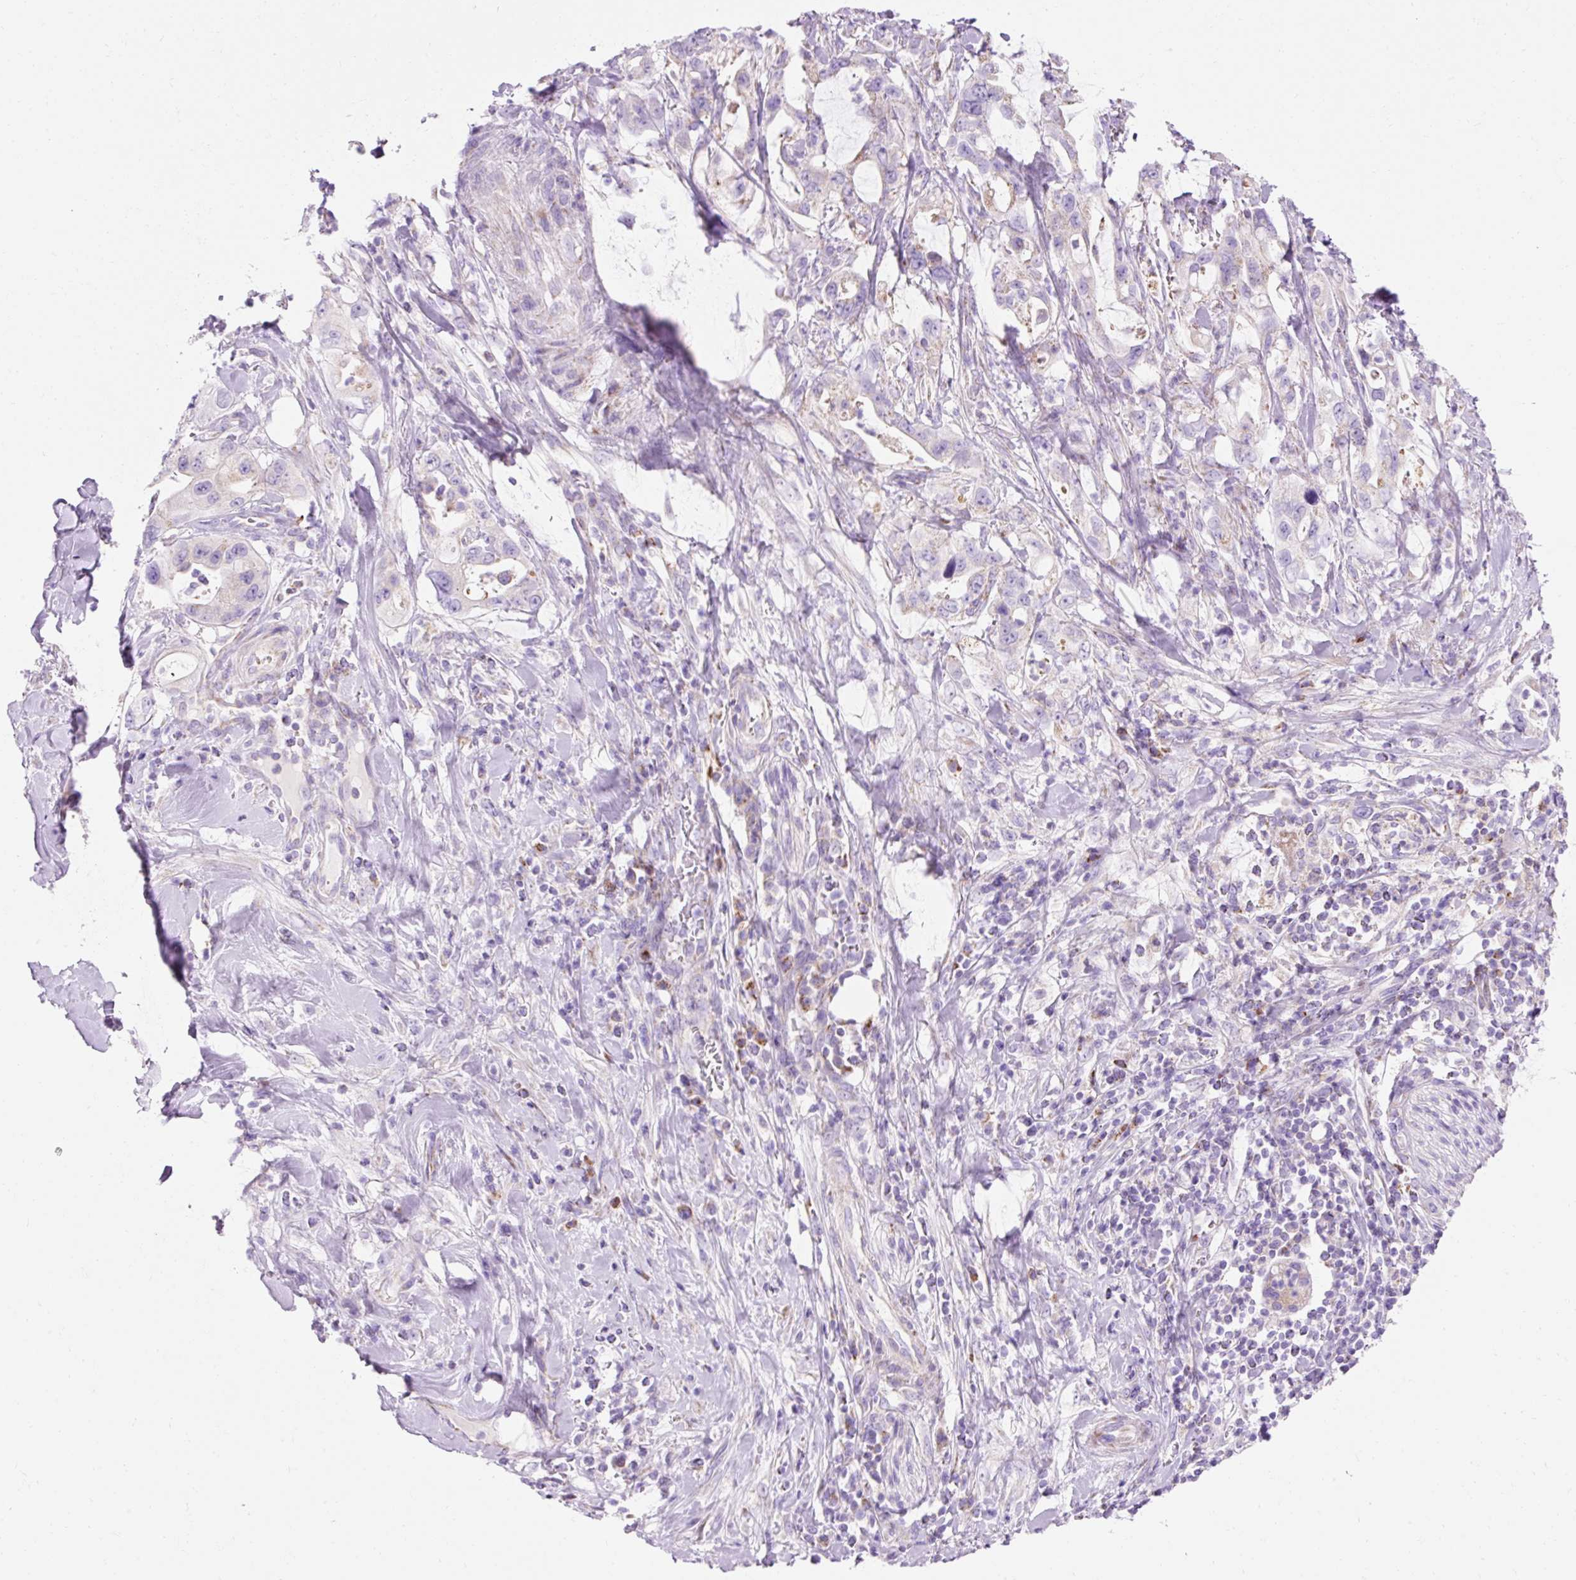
{"staining": {"intensity": "negative", "quantity": "none", "location": "none"}, "tissue": "pancreatic cancer", "cell_type": "Tumor cells", "image_type": "cancer", "snomed": [{"axis": "morphology", "description": "Adenocarcinoma, NOS"}, {"axis": "topography", "description": "Pancreas"}], "caption": "Protein analysis of pancreatic cancer demonstrates no significant expression in tumor cells. (Stains: DAB (3,3'-diaminobenzidine) immunohistochemistry with hematoxylin counter stain, Microscopy: brightfield microscopy at high magnification).", "gene": "PLPP2", "patient": {"sex": "female", "age": 61}}